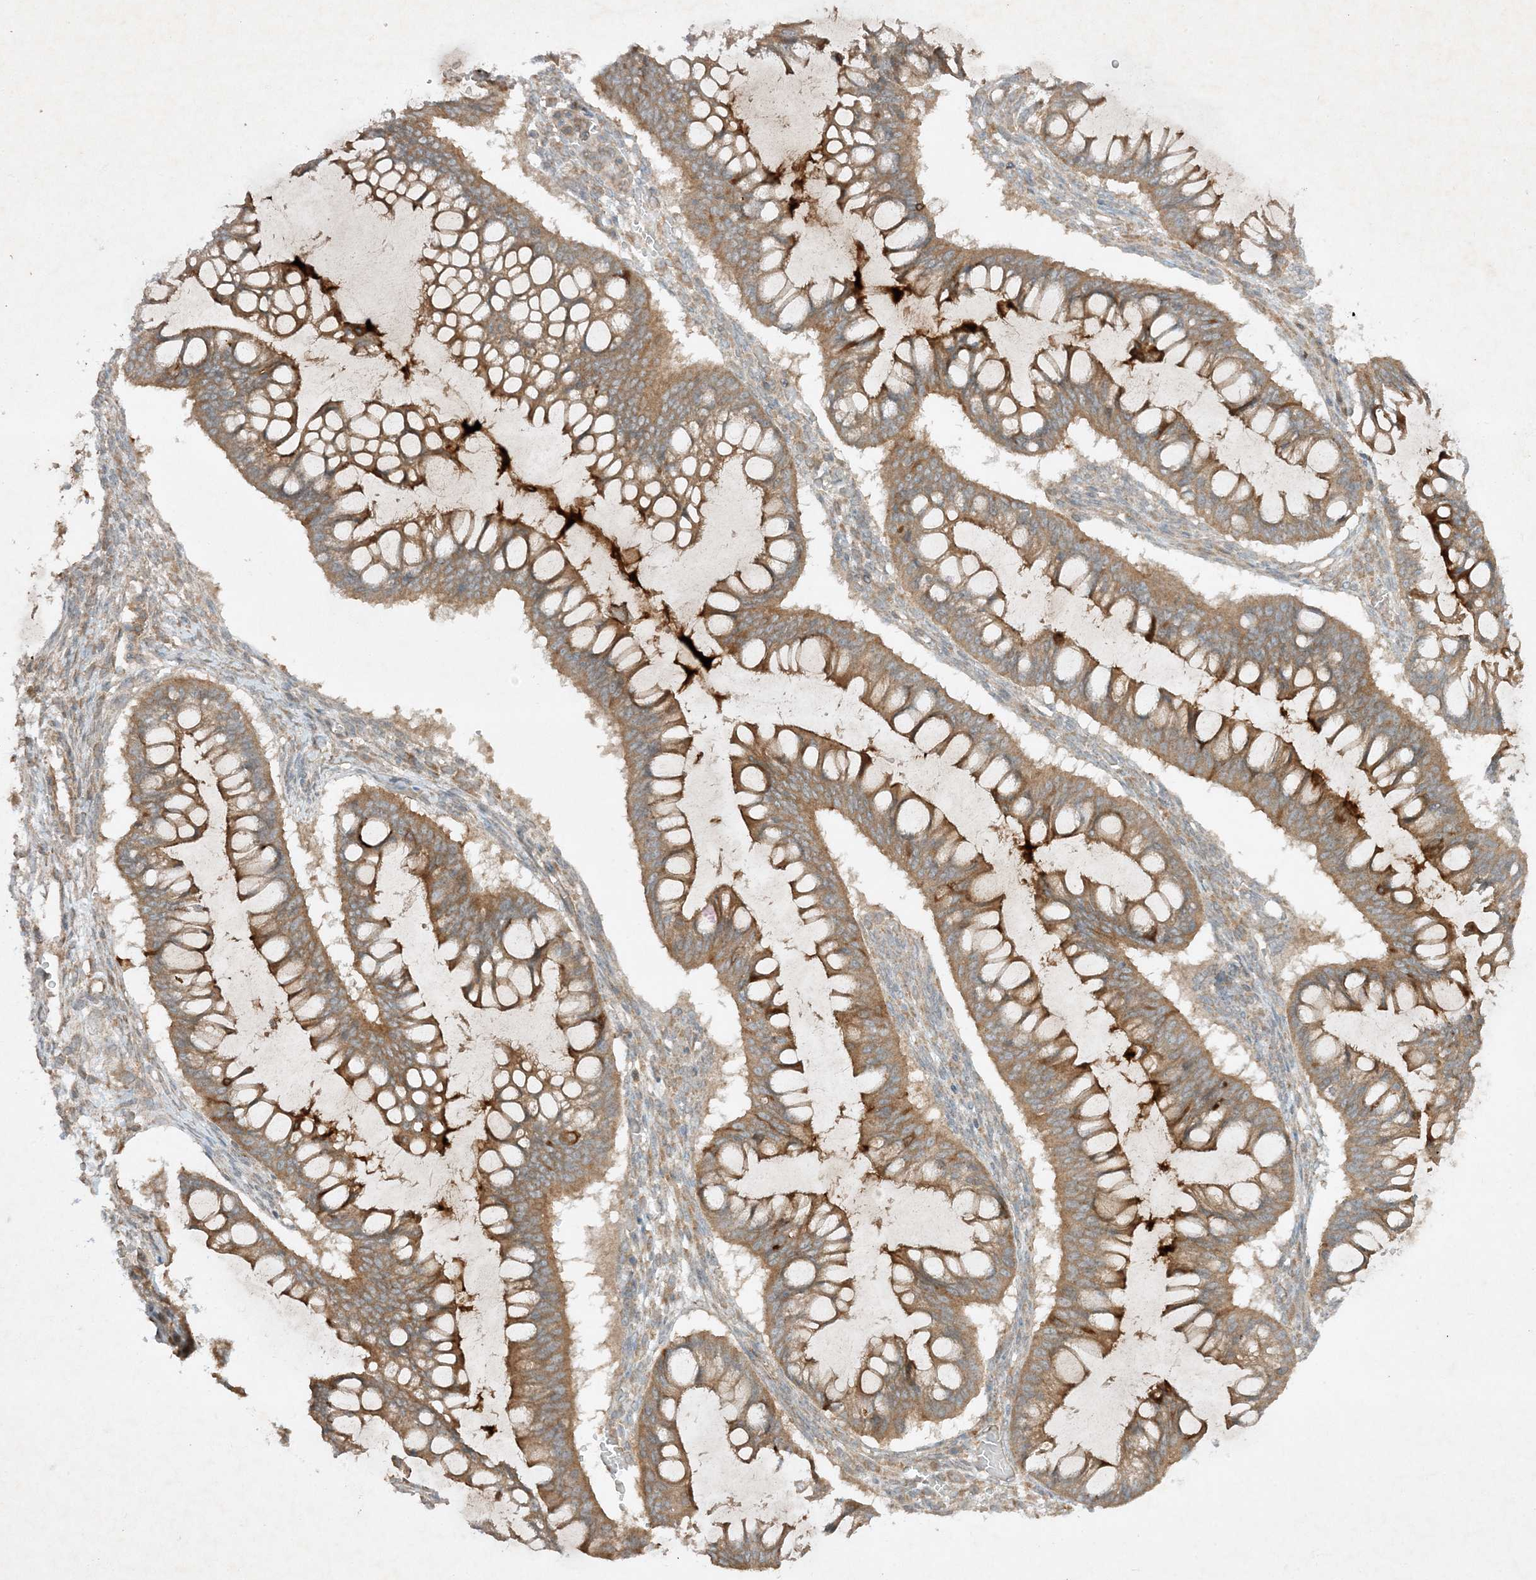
{"staining": {"intensity": "moderate", "quantity": ">75%", "location": "cytoplasmic/membranous"}, "tissue": "ovarian cancer", "cell_type": "Tumor cells", "image_type": "cancer", "snomed": [{"axis": "morphology", "description": "Cystadenocarcinoma, mucinous, NOS"}, {"axis": "topography", "description": "Ovary"}], "caption": "An immunohistochemistry (IHC) micrograph of tumor tissue is shown. Protein staining in brown highlights moderate cytoplasmic/membranous positivity in ovarian mucinous cystadenocarcinoma within tumor cells.", "gene": "XRN1", "patient": {"sex": "female", "age": 73}}